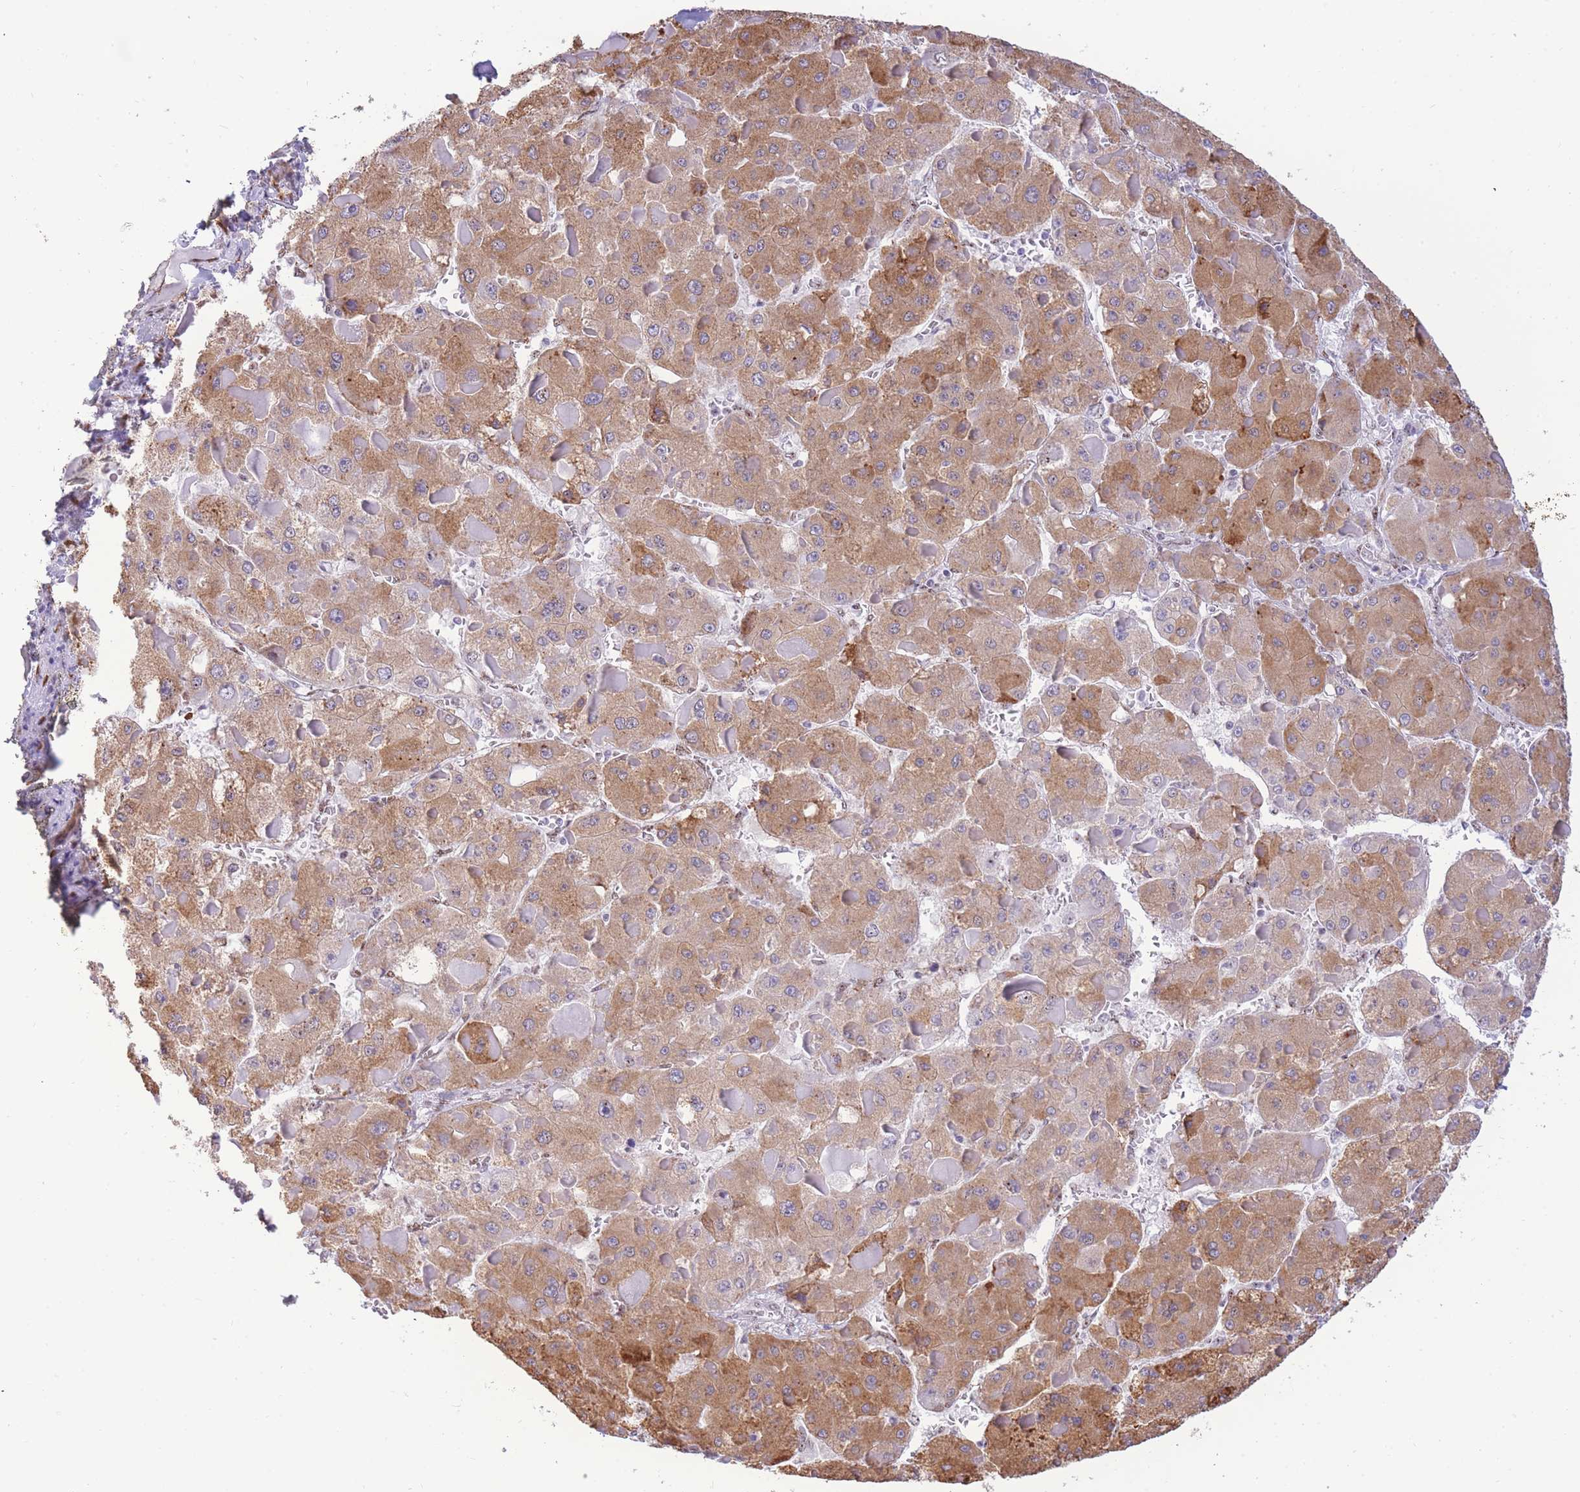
{"staining": {"intensity": "moderate", "quantity": ">75%", "location": "cytoplasmic/membranous"}, "tissue": "liver cancer", "cell_type": "Tumor cells", "image_type": "cancer", "snomed": [{"axis": "morphology", "description": "Carcinoma, Hepatocellular, NOS"}, {"axis": "topography", "description": "Liver"}], "caption": "Moderate cytoplasmic/membranous positivity for a protein is appreciated in approximately >75% of tumor cells of liver cancer using IHC.", "gene": "FAM153A", "patient": {"sex": "female", "age": 73}}